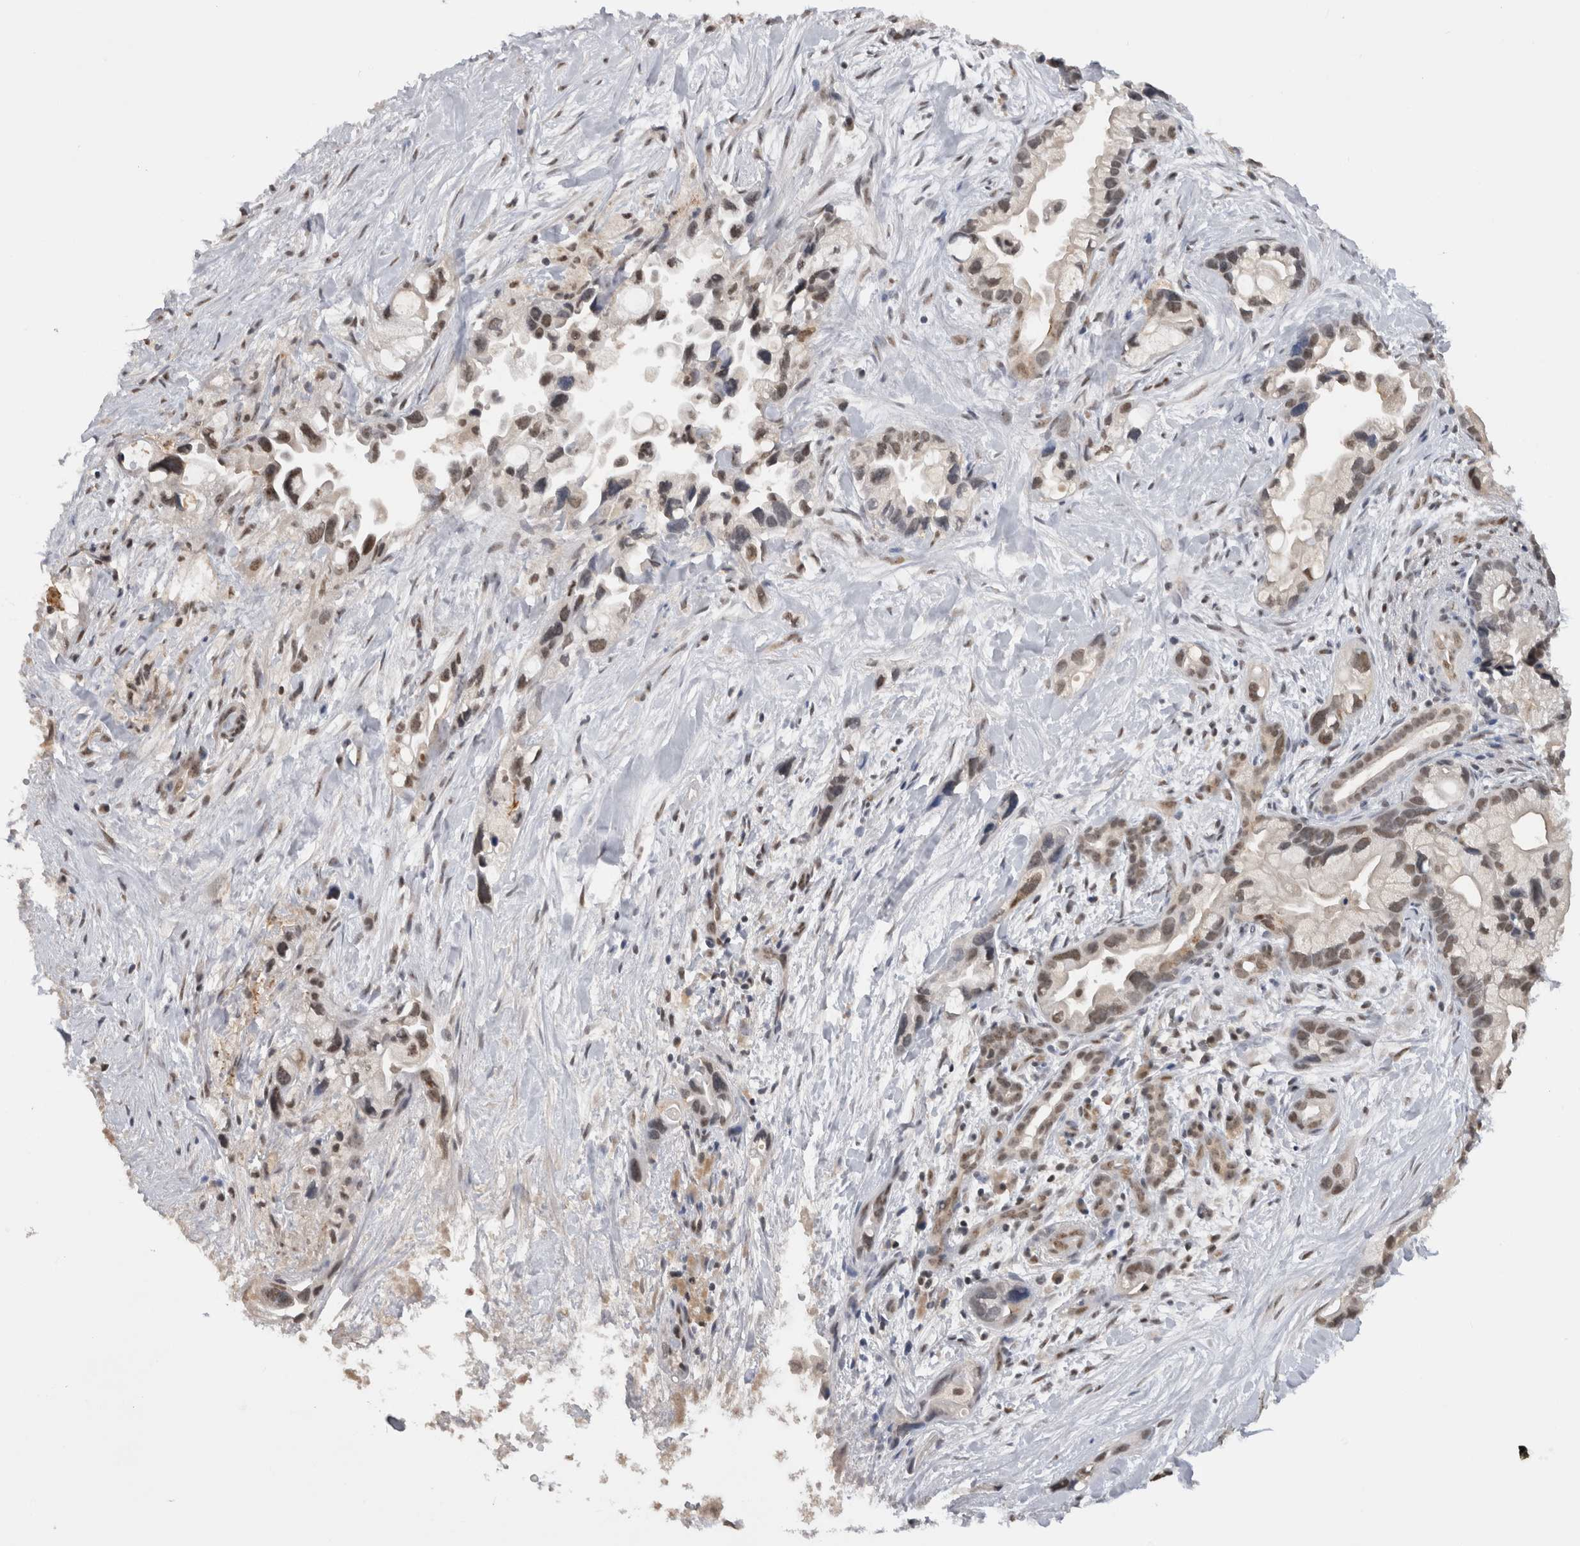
{"staining": {"intensity": "moderate", "quantity": "<25%", "location": "nuclear"}, "tissue": "pancreatic cancer", "cell_type": "Tumor cells", "image_type": "cancer", "snomed": [{"axis": "morphology", "description": "Adenocarcinoma, NOS"}, {"axis": "topography", "description": "Pancreas"}], "caption": "IHC image of neoplastic tissue: human pancreatic cancer stained using immunohistochemistry (IHC) shows low levels of moderate protein expression localized specifically in the nuclear of tumor cells, appearing as a nuclear brown color.", "gene": "DAXX", "patient": {"sex": "female", "age": 77}}